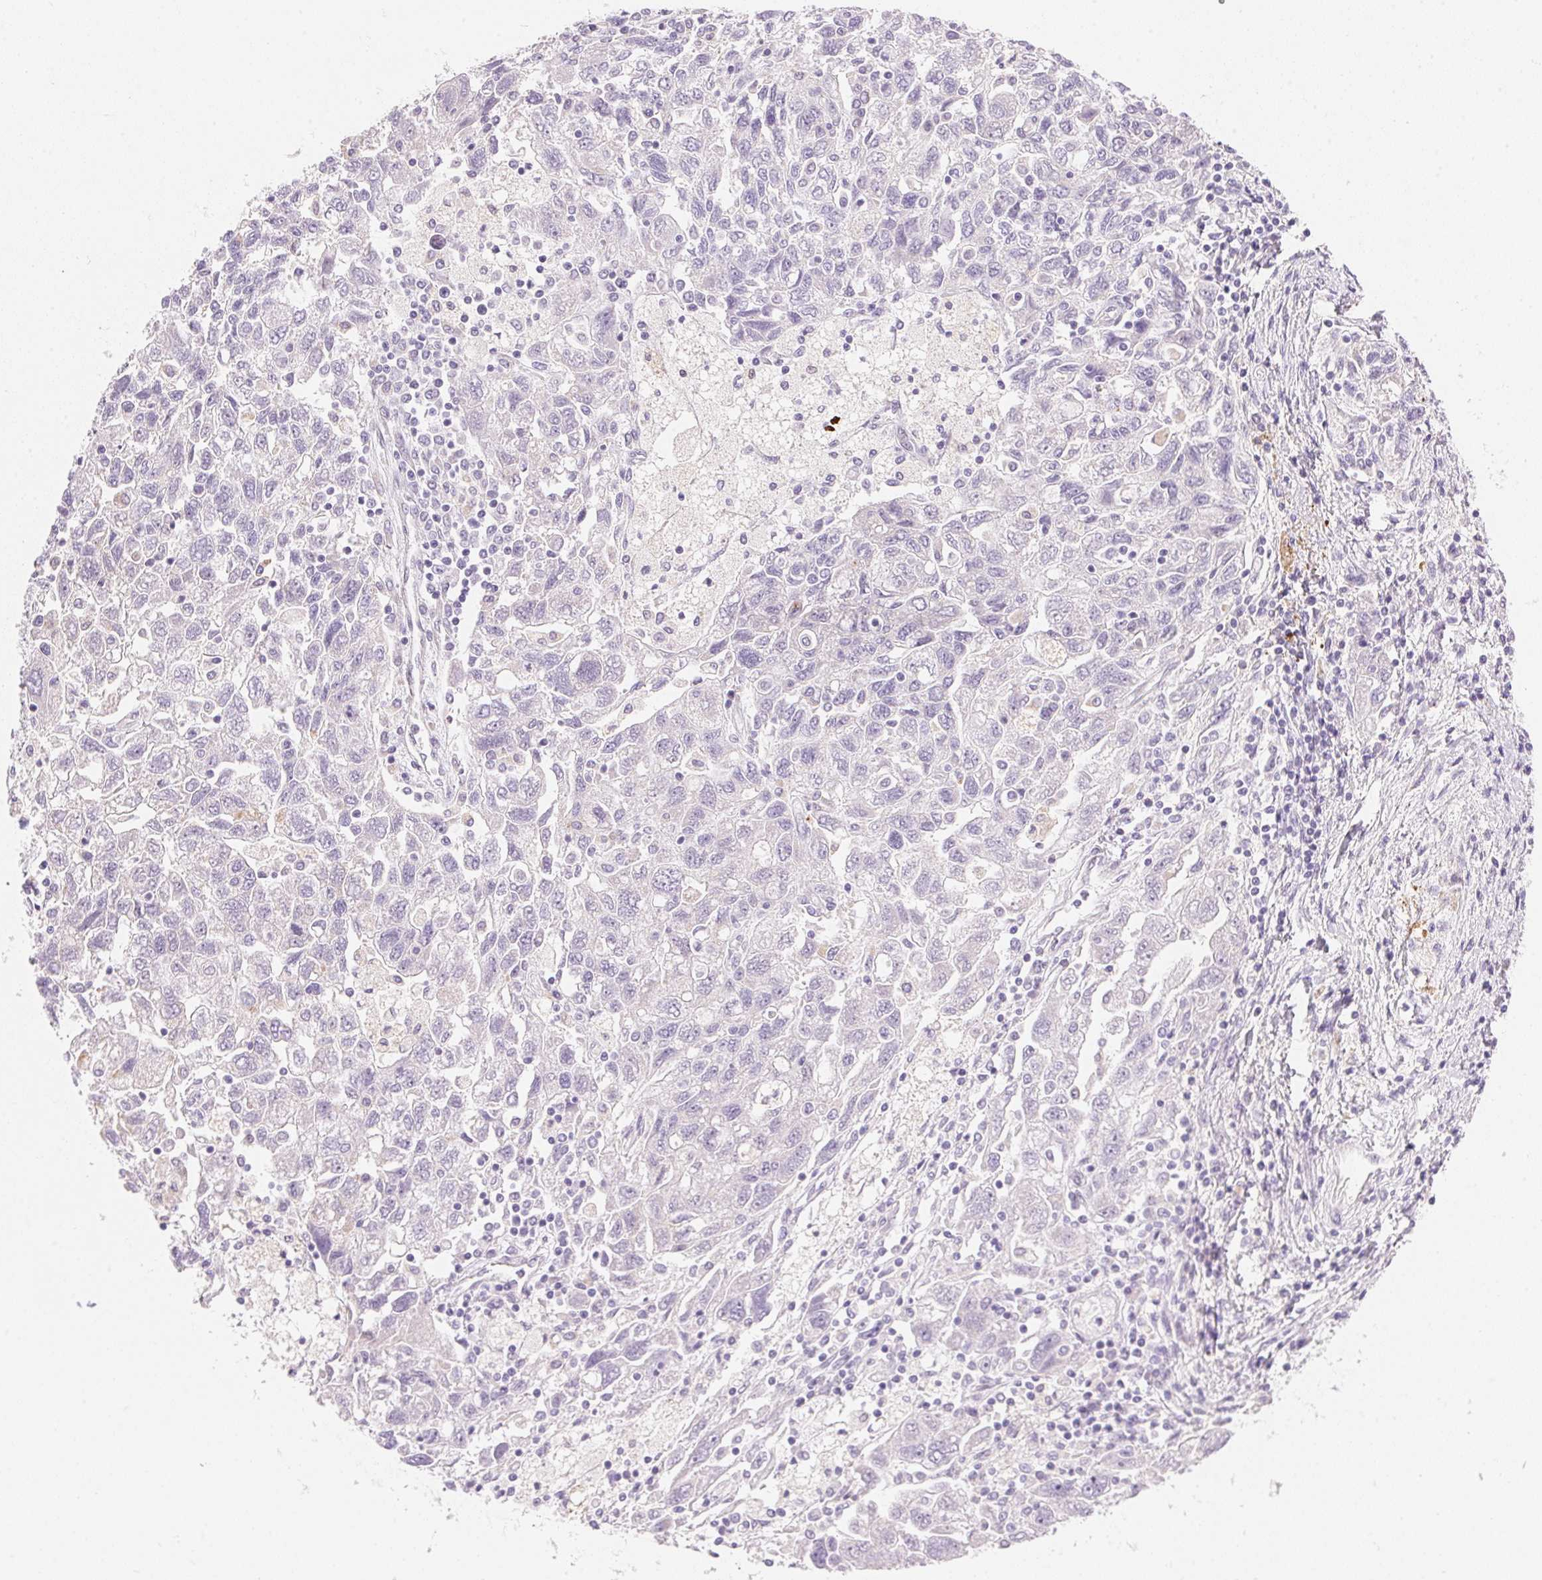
{"staining": {"intensity": "negative", "quantity": "none", "location": "none"}, "tissue": "ovarian cancer", "cell_type": "Tumor cells", "image_type": "cancer", "snomed": [{"axis": "morphology", "description": "Carcinoma, NOS"}, {"axis": "morphology", "description": "Cystadenocarcinoma, serous, NOS"}, {"axis": "topography", "description": "Ovary"}], "caption": "There is no significant staining in tumor cells of ovarian serous cystadenocarcinoma.", "gene": "TEKT1", "patient": {"sex": "female", "age": 69}}